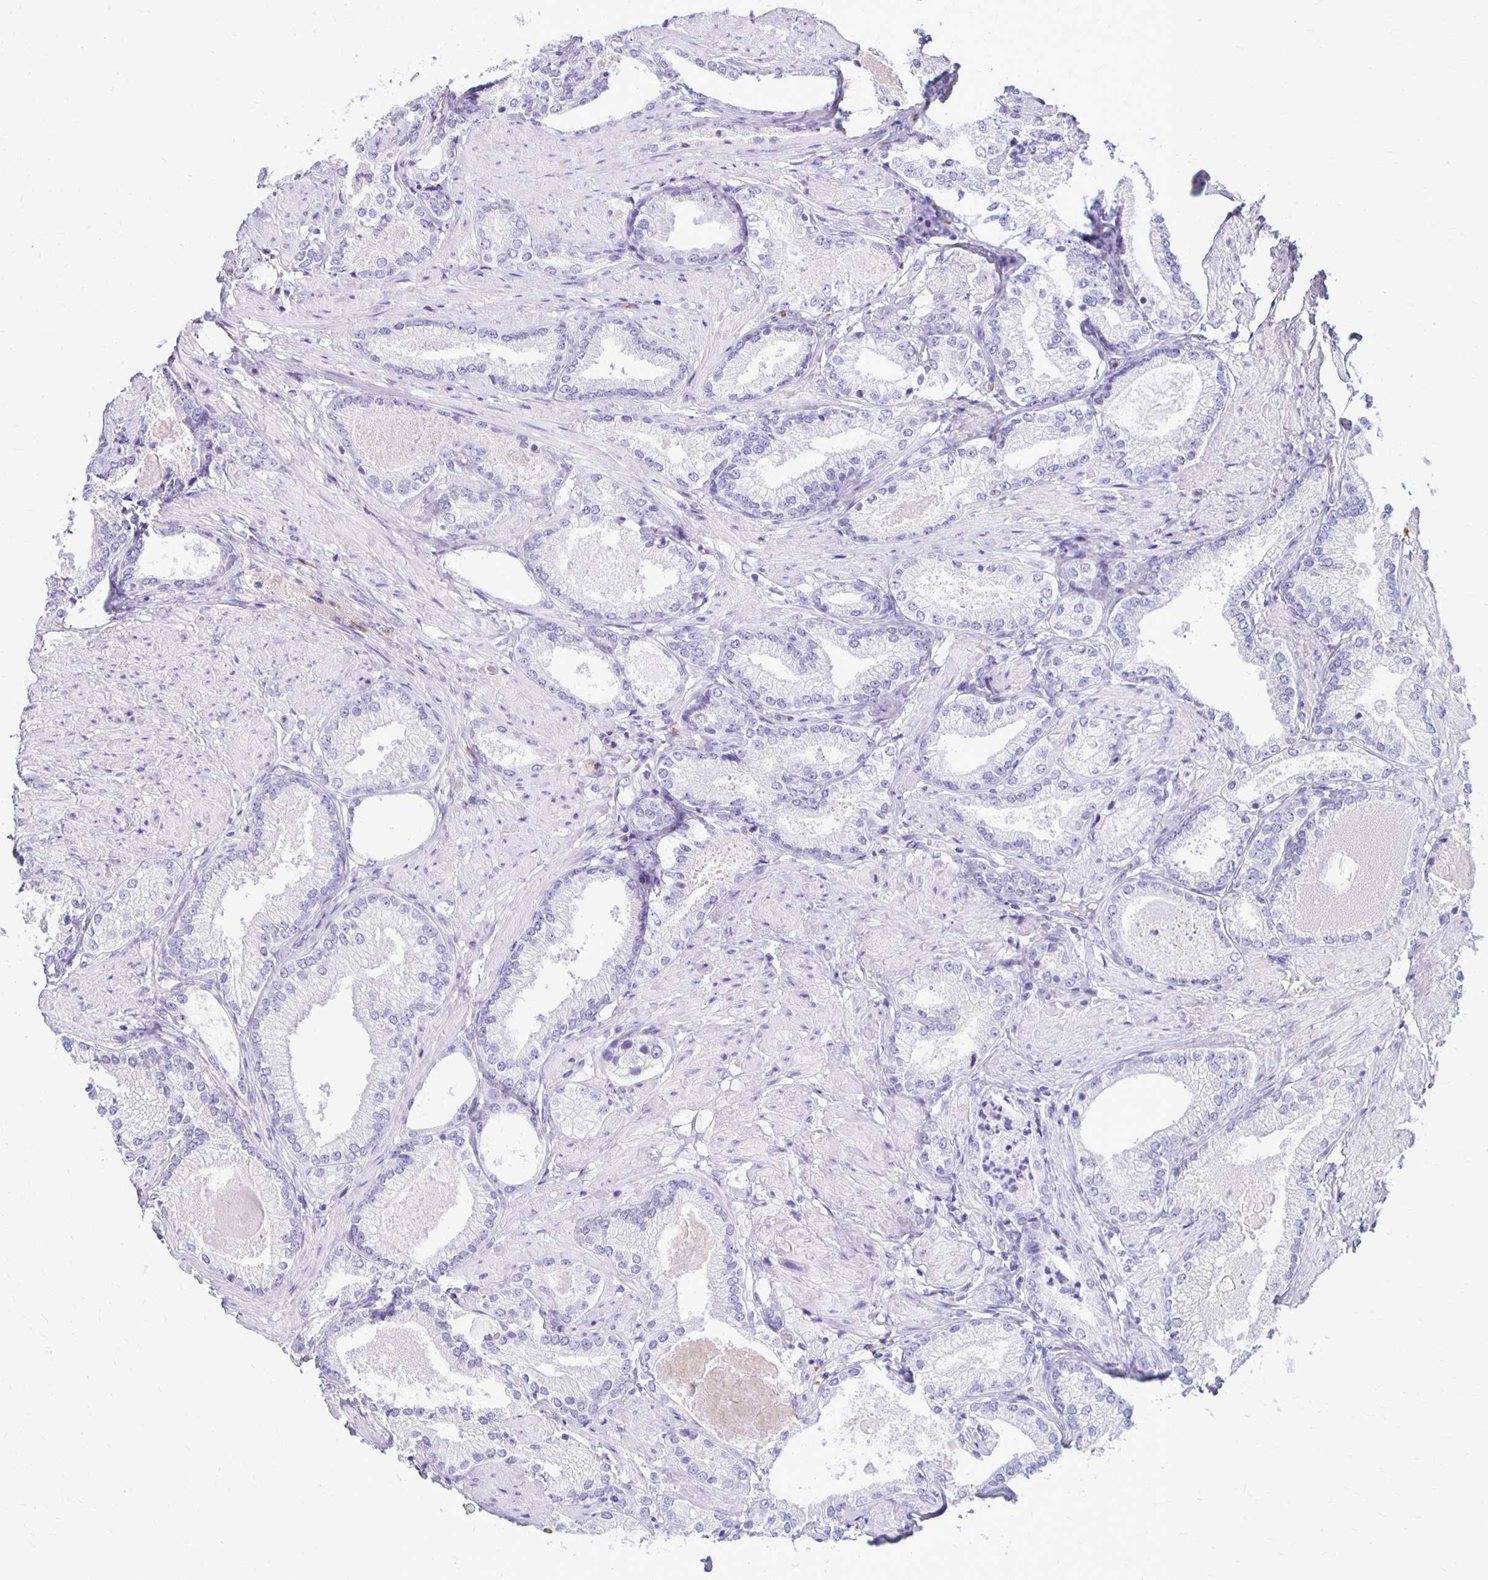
{"staining": {"intensity": "negative", "quantity": "none", "location": "none"}, "tissue": "prostate cancer", "cell_type": "Tumor cells", "image_type": "cancer", "snomed": [{"axis": "morphology", "description": "Adenocarcinoma, High grade"}, {"axis": "topography", "description": "Prostate and seminal vesicle, NOS"}], "caption": "Protein analysis of adenocarcinoma (high-grade) (prostate) reveals no significant staining in tumor cells. The staining was performed using DAB to visualize the protein expression in brown, while the nuclei were stained in blue with hematoxylin (Magnification: 20x).", "gene": "FNTB", "patient": {"sex": "male", "age": 61}}